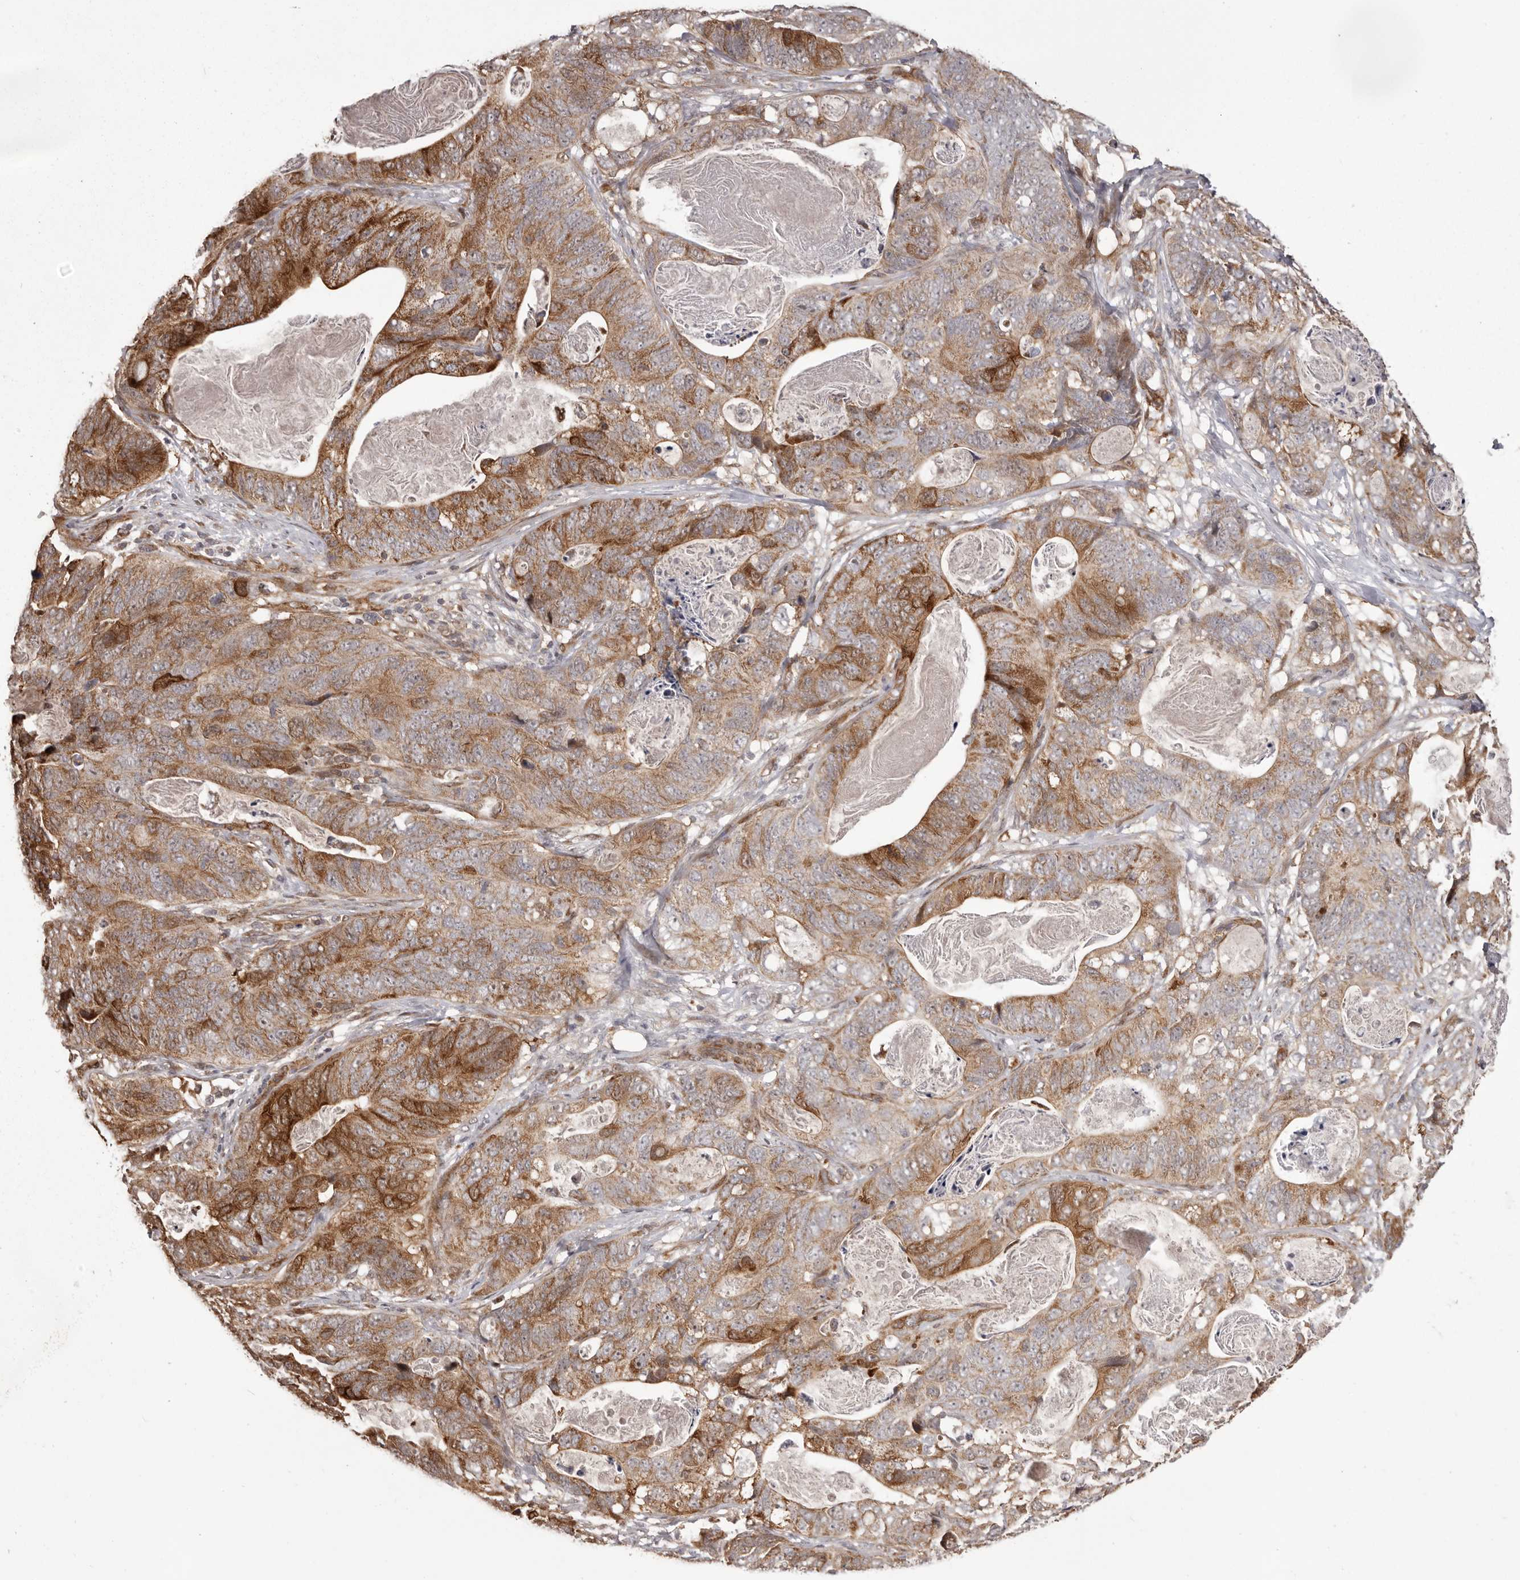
{"staining": {"intensity": "moderate", "quantity": ">75%", "location": "cytoplasmic/membranous"}, "tissue": "stomach cancer", "cell_type": "Tumor cells", "image_type": "cancer", "snomed": [{"axis": "morphology", "description": "Normal tissue, NOS"}, {"axis": "morphology", "description": "Adenocarcinoma, NOS"}, {"axis": "topography", "description": "Stomach"}], "caption": "Protein expression analysis of stomach cancer demonstrates moderate cytoplasmic/membranous expression in about >75% of tumor cells. The protein of interest is stained brown, and the nuclei are stained in blue (DAB IHC with brightfield microscopy, high magnification).", "gene": "GFOD1", "patient": {"sex": "female", "age": 89}}